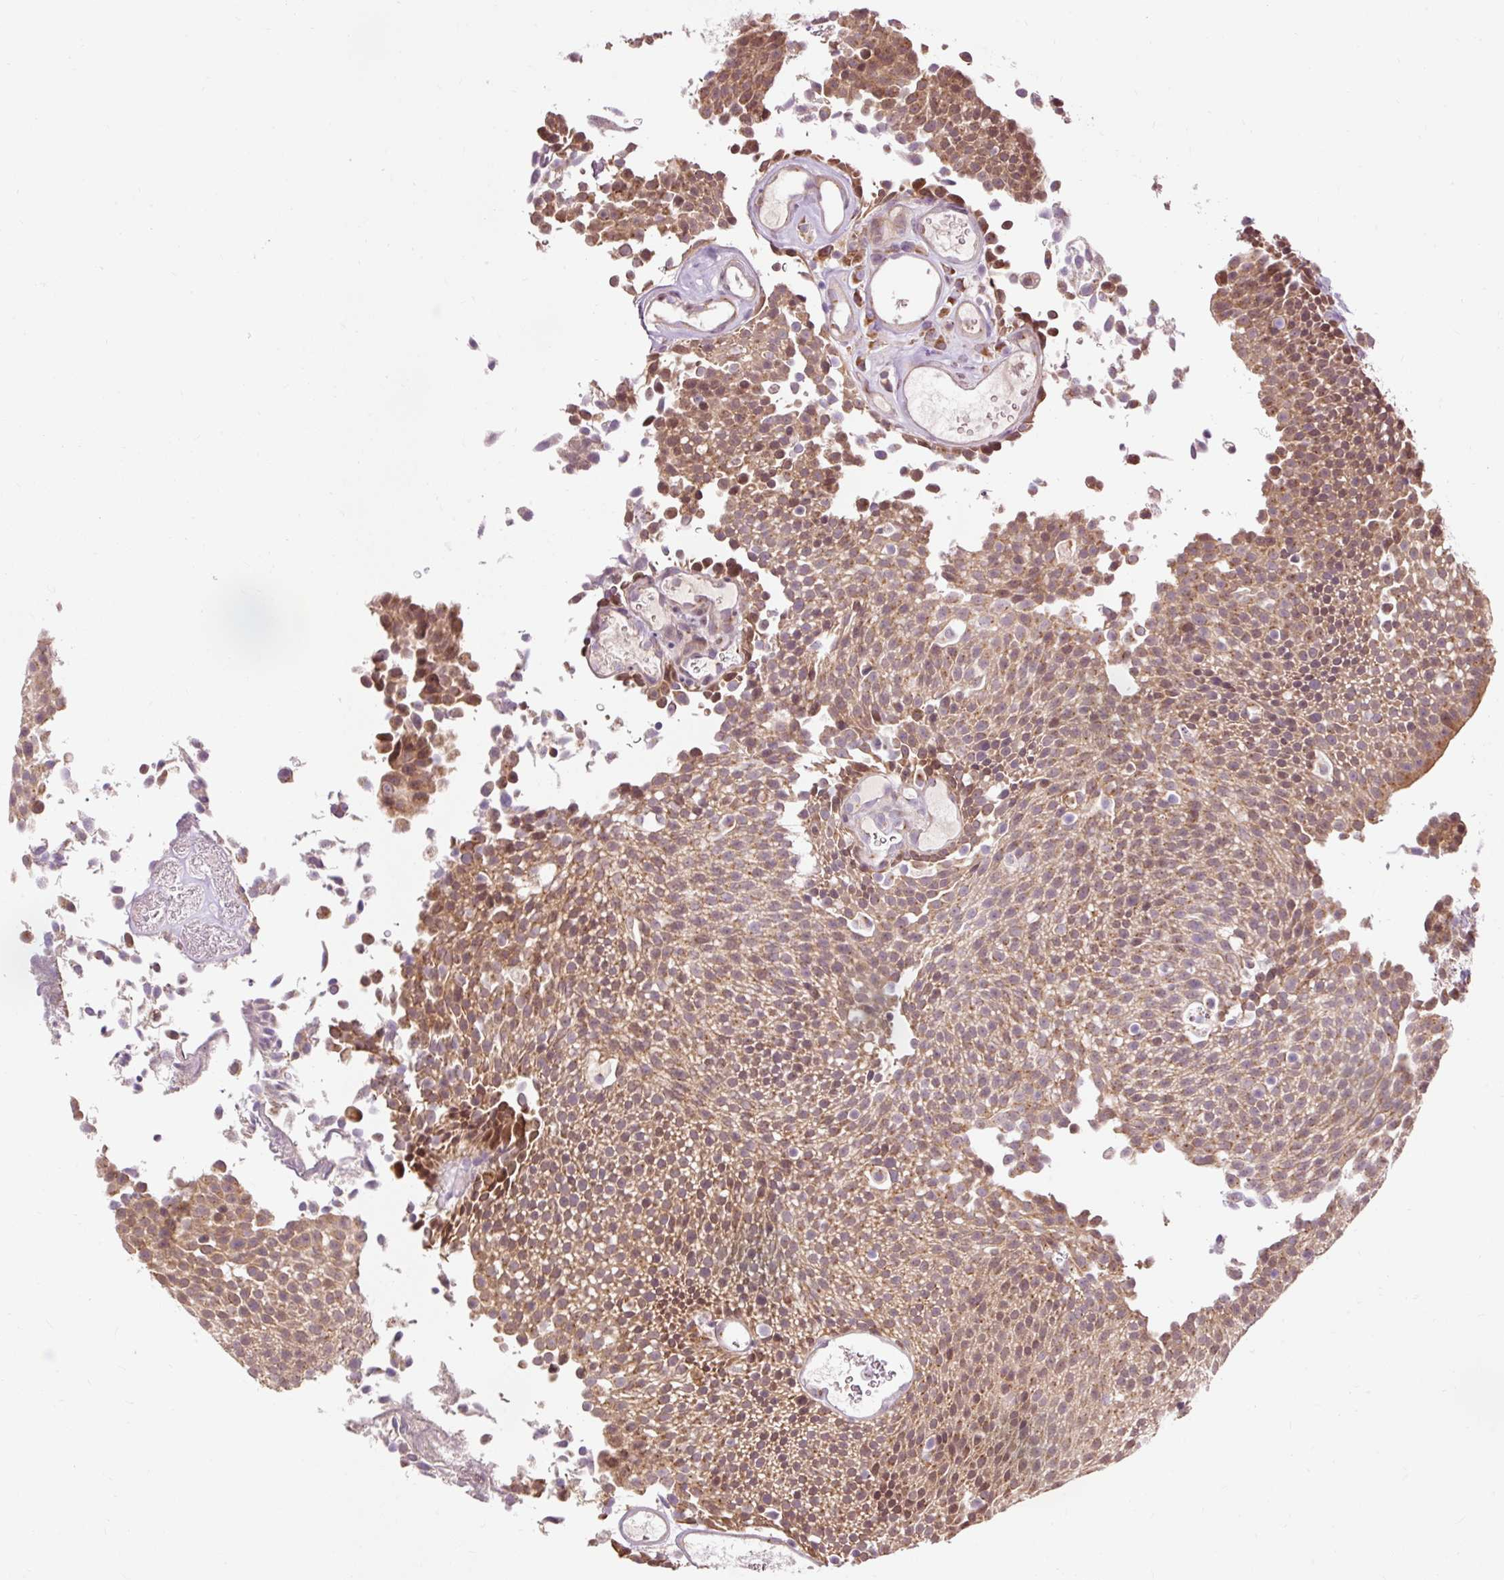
{"staining": {"intensity": "moderate", "quantity": ">75%", "location": "cytoplasmic/membranous"}, "tissue": "urothelial cancer", "cell_type": "Tumor cells", "image_type": "cancer", "snomed": [{"axis": "morphology", "description": "Urothelial carcinoma, Low grade"}, {"axis": "topography", "description": "Urinary bladder"}], "caption": "DAB immunohistochemical staining of human low-grade urothelial carcinoma shows moderate cytoplasmic/membranous protein staining in approximately >75% of tumor cells.", "gene": "PRDX5", "patient": {"sex": "female", "age": 79}}